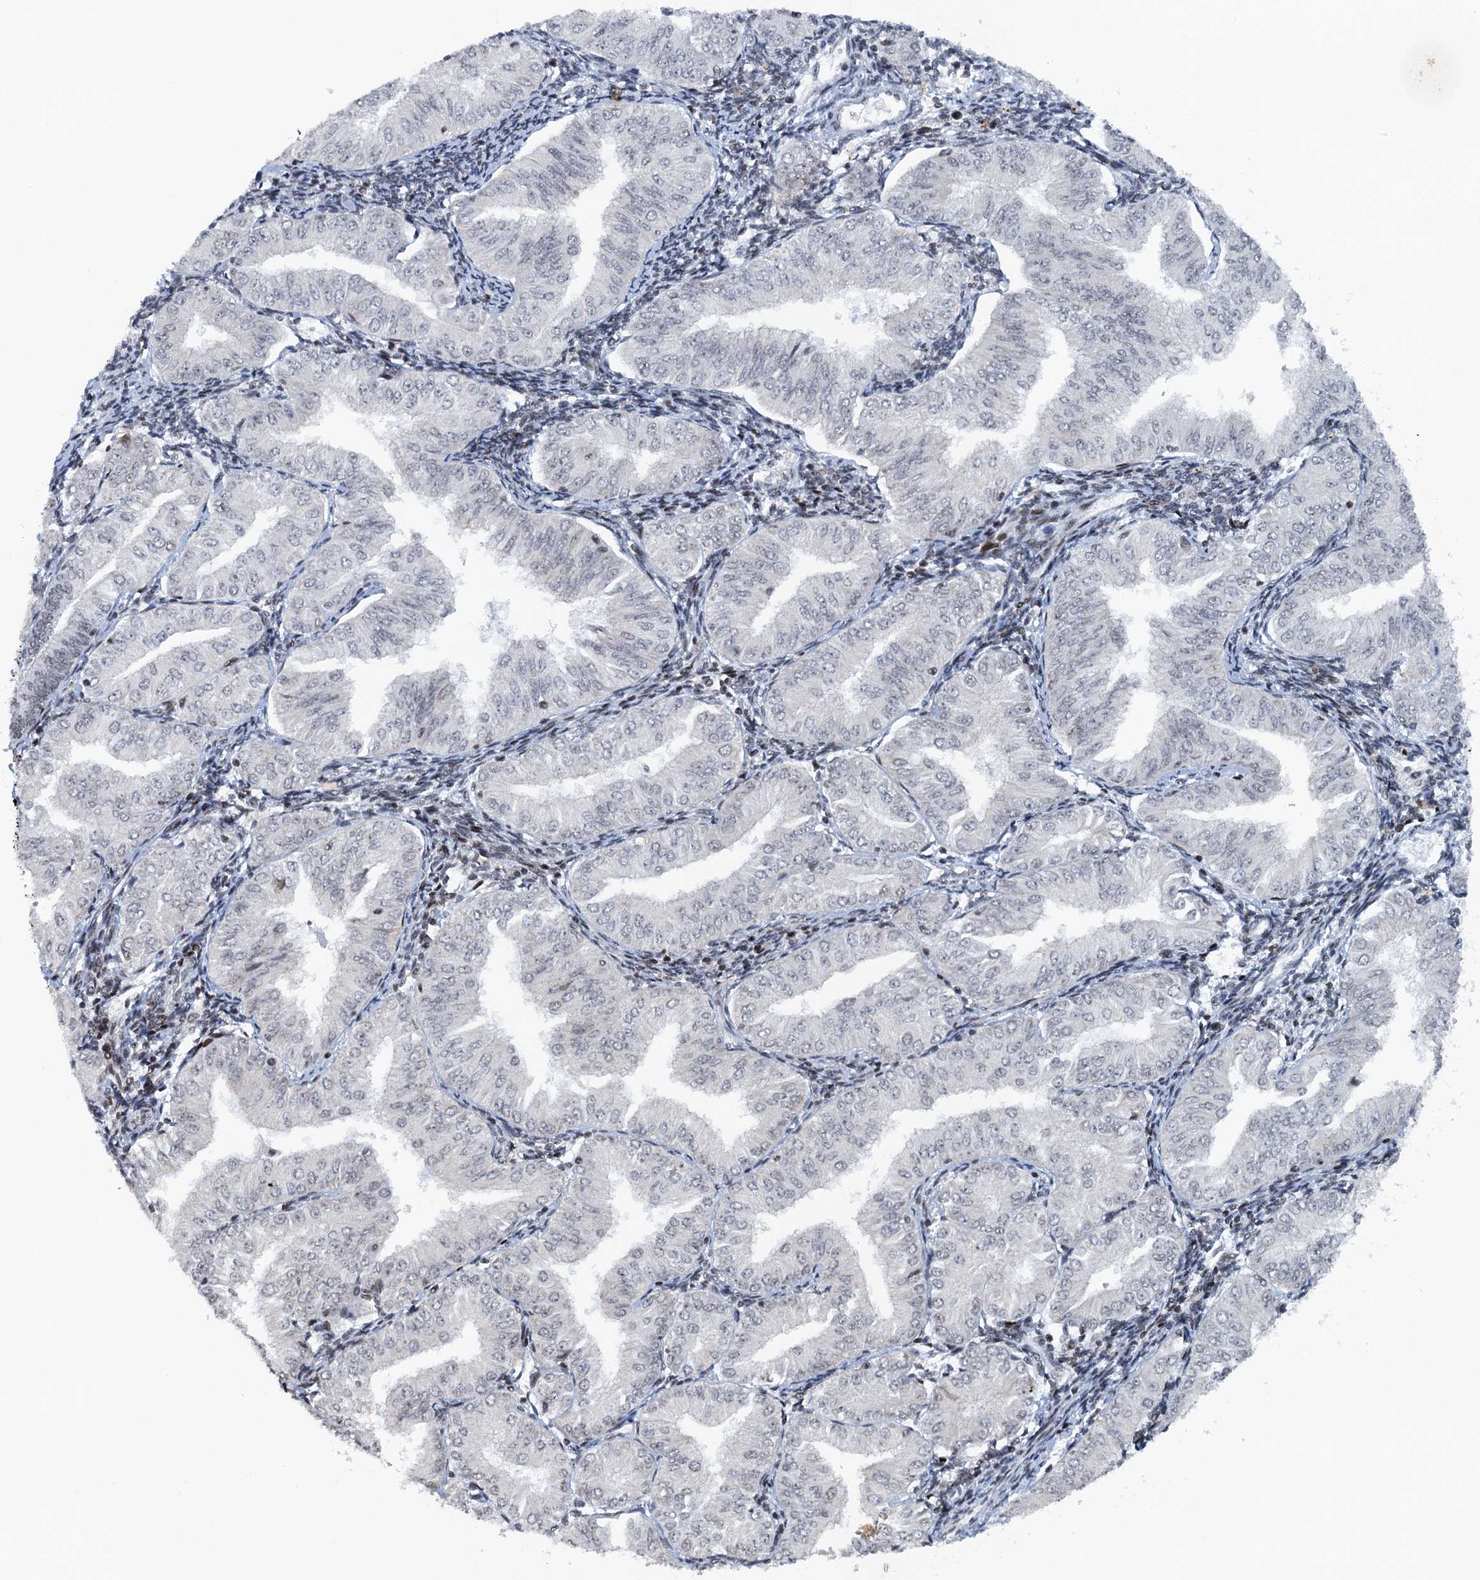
{"staining": {"intensity": "negative", "quantity": "none", "location": "none"}, "tissue": "endometrial cancer", "cell_type": "Tumor cells", "image_type": "cancer", "snomed": [{"axis": "morphology", "description": "Normal tissue, NOS"}, {"axis": "morphology", "description": "Adenocarcinoma, NOS"}, {"axis": "topography", "description": "Endometrium"}], "caption": "Immunohistochemistry of human endometrial adenocarcinoma displays no expression in tumor cells.", "gene": "FYB1", "patient": {"sex": "female", "age": 53}}